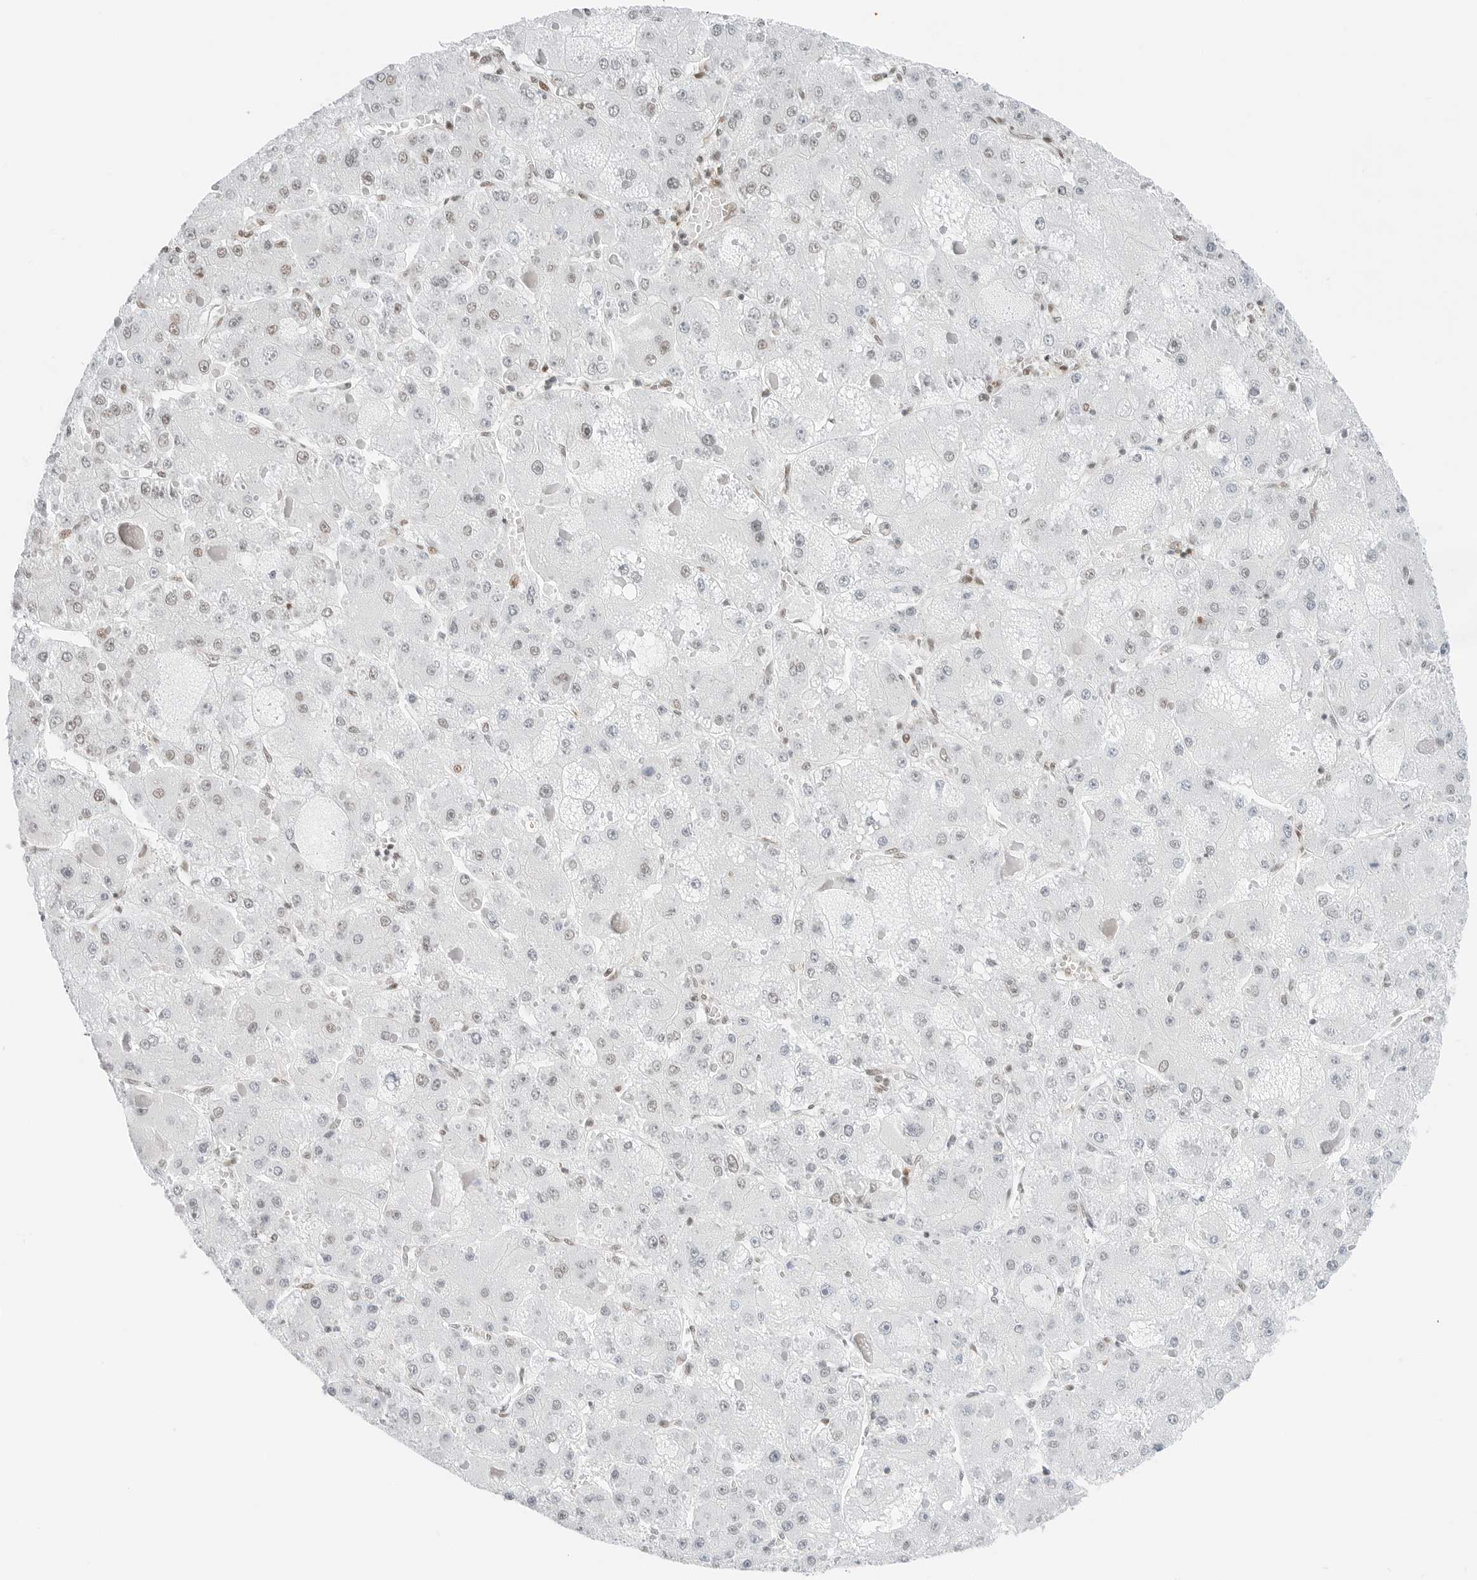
{"staining": {"intensity": "negative", "quantity": "none", "location": "none"}, "tissue": "liver cancer", "cell_type": "Tumor cells", "image_type": "cancer", "snomed": [{"axis": "morphology", "description": "Carcinoma, Hepatocellular, NOS"}, {"axis": "topography", "description": "Liver"}], "caption": "The histopathology image displays no significant expression in tumor cells of liver hepatocellular carcinoma.", "gene": "CRTC2", "patient": {"sex": "female", "age": 73}}